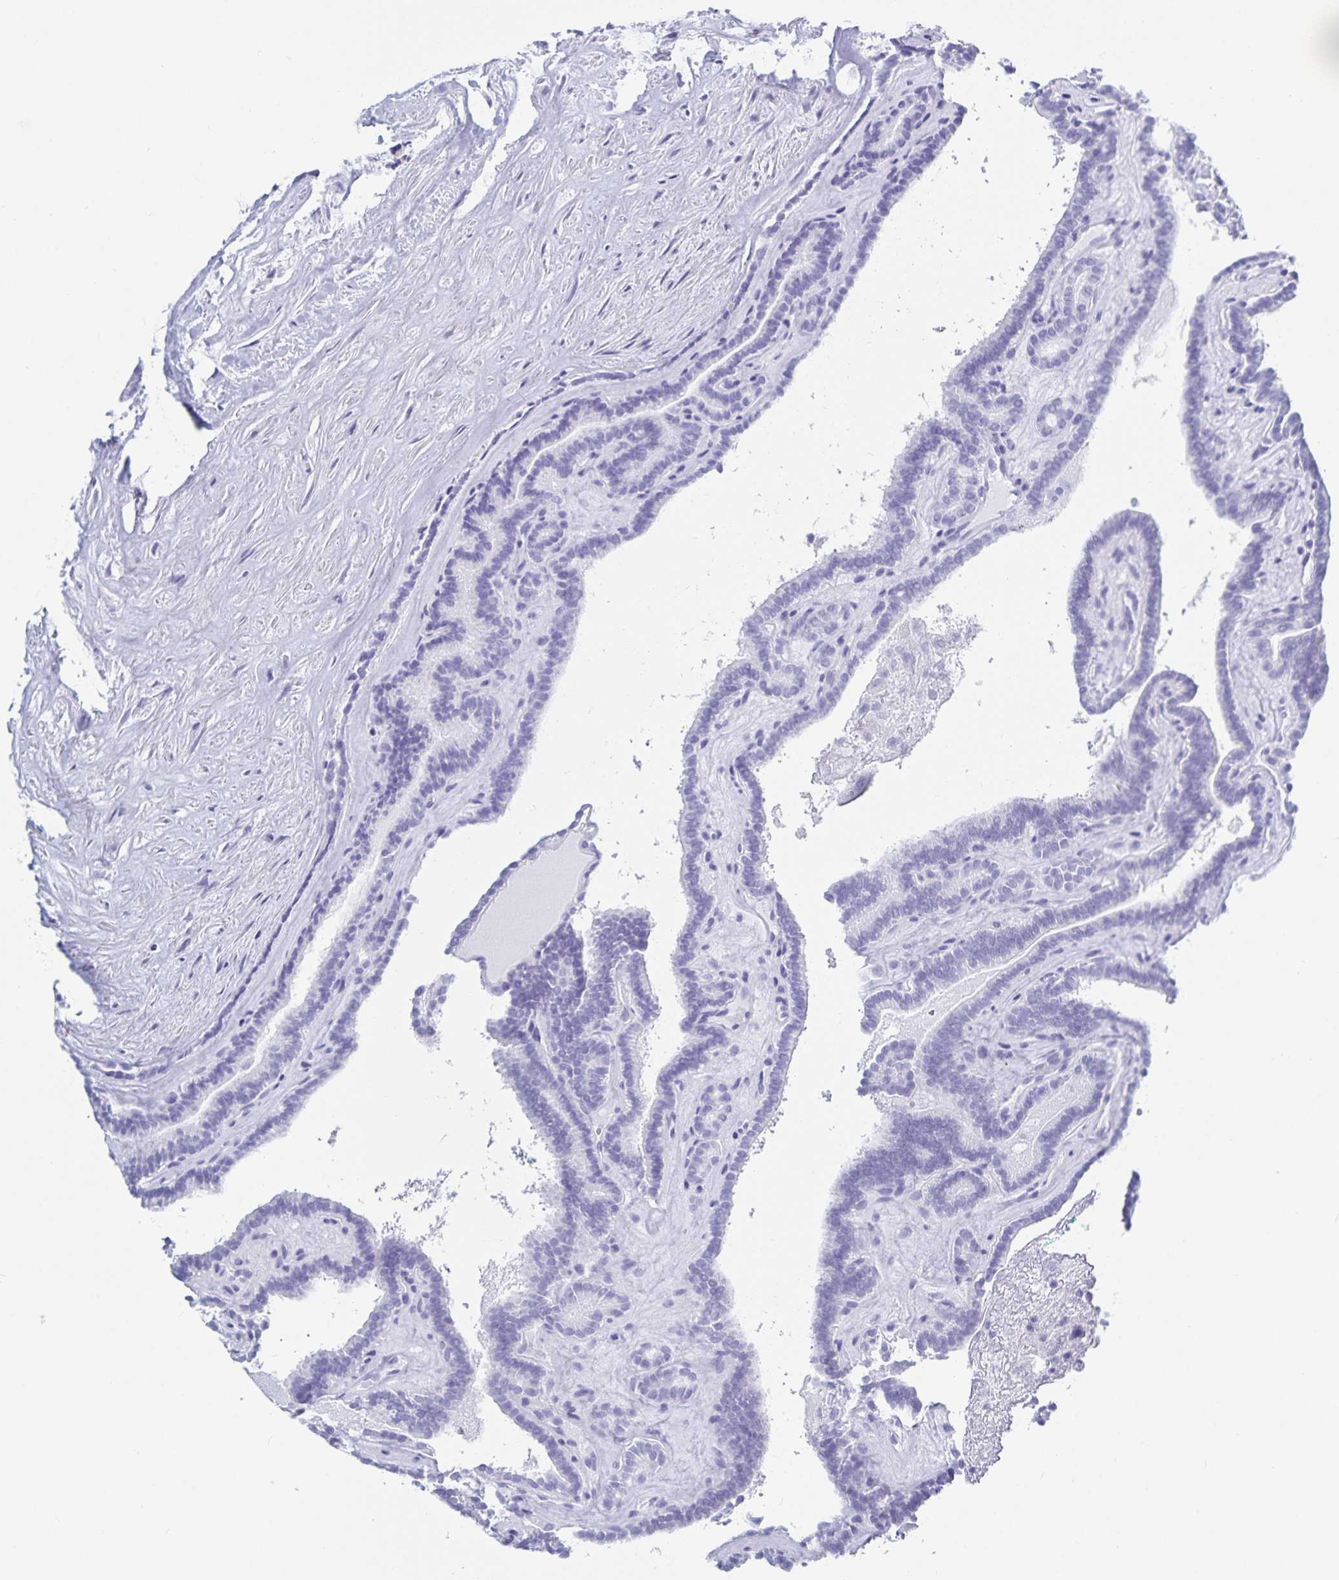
{"staining": {"intensity": "negative", "quantity": "none", "location": "none"}, "tissue": "thyroid cancer", "cell_type": "Tumor cells", "image_type": "cancer", "snomed": [{"axis": "morphology", "description": "Papillary adenocarcinoma, NOS"}, {"axis": "topography", "description": "Thyroid gland"}], "caption": "High power microscopy image of an immunohistochemistry histopathology image of thyroid cancer (papillary adenocarcinoma), revealing no significant expression in tumor cells.", "gene": "C19orf73", "patient": {"sex": "female", "age": 21}}